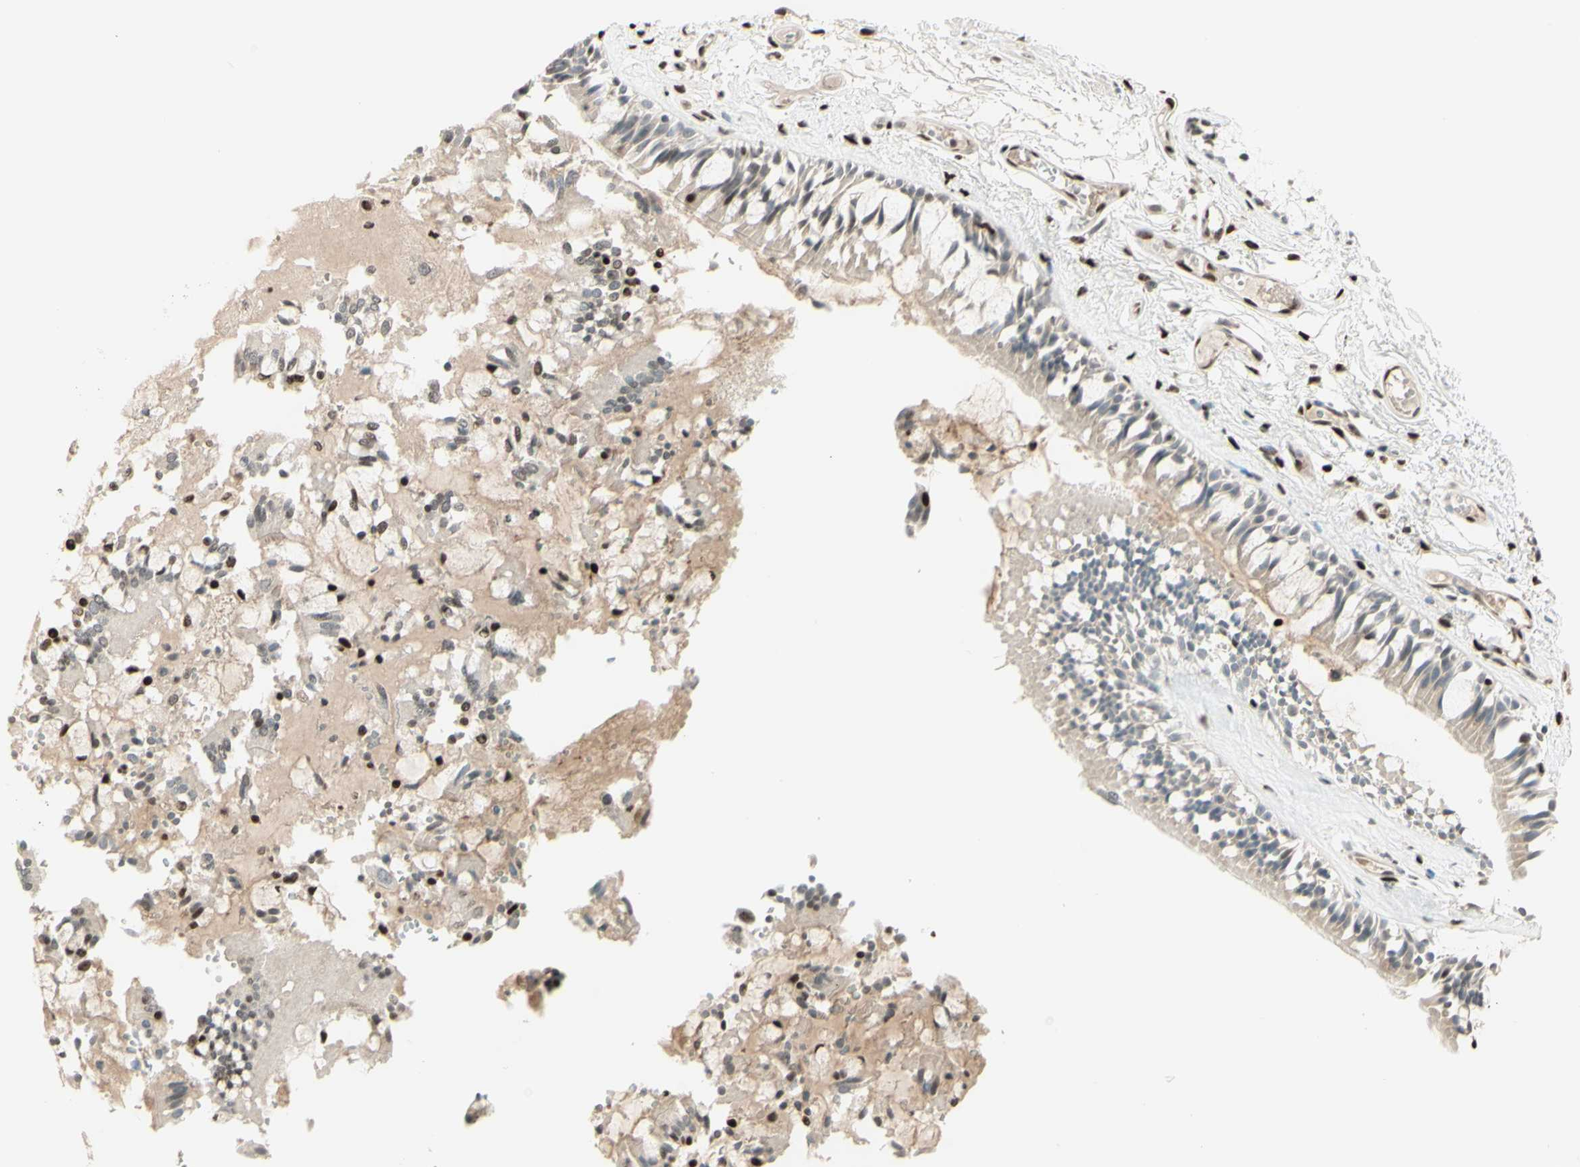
{"staining": {"intensity": "moderate", "quantity": "<25%", "location": "nuclear"}, "tissue": "bronchus", "cell_type": "Respiratory epithelial cells", "image_type": "normal", "snomed": [{"axis": "morphology", "description": "Normal tissue, NOS"}, {"axis": "morphology", "description": "Inflammation, NOS"}, {"axis": "topography", "description": "Cartilage tissue"}, {"axis": "topography", "description": "Lung"}], "caption": "DAB immunohistochemical staining of benign bronchus demonstrates moderate nuclear protein positivity in about <25% of respiratory epithelial cells.", "gene": "CDKL5", "patient": {"sex": "male", "age": 71}}